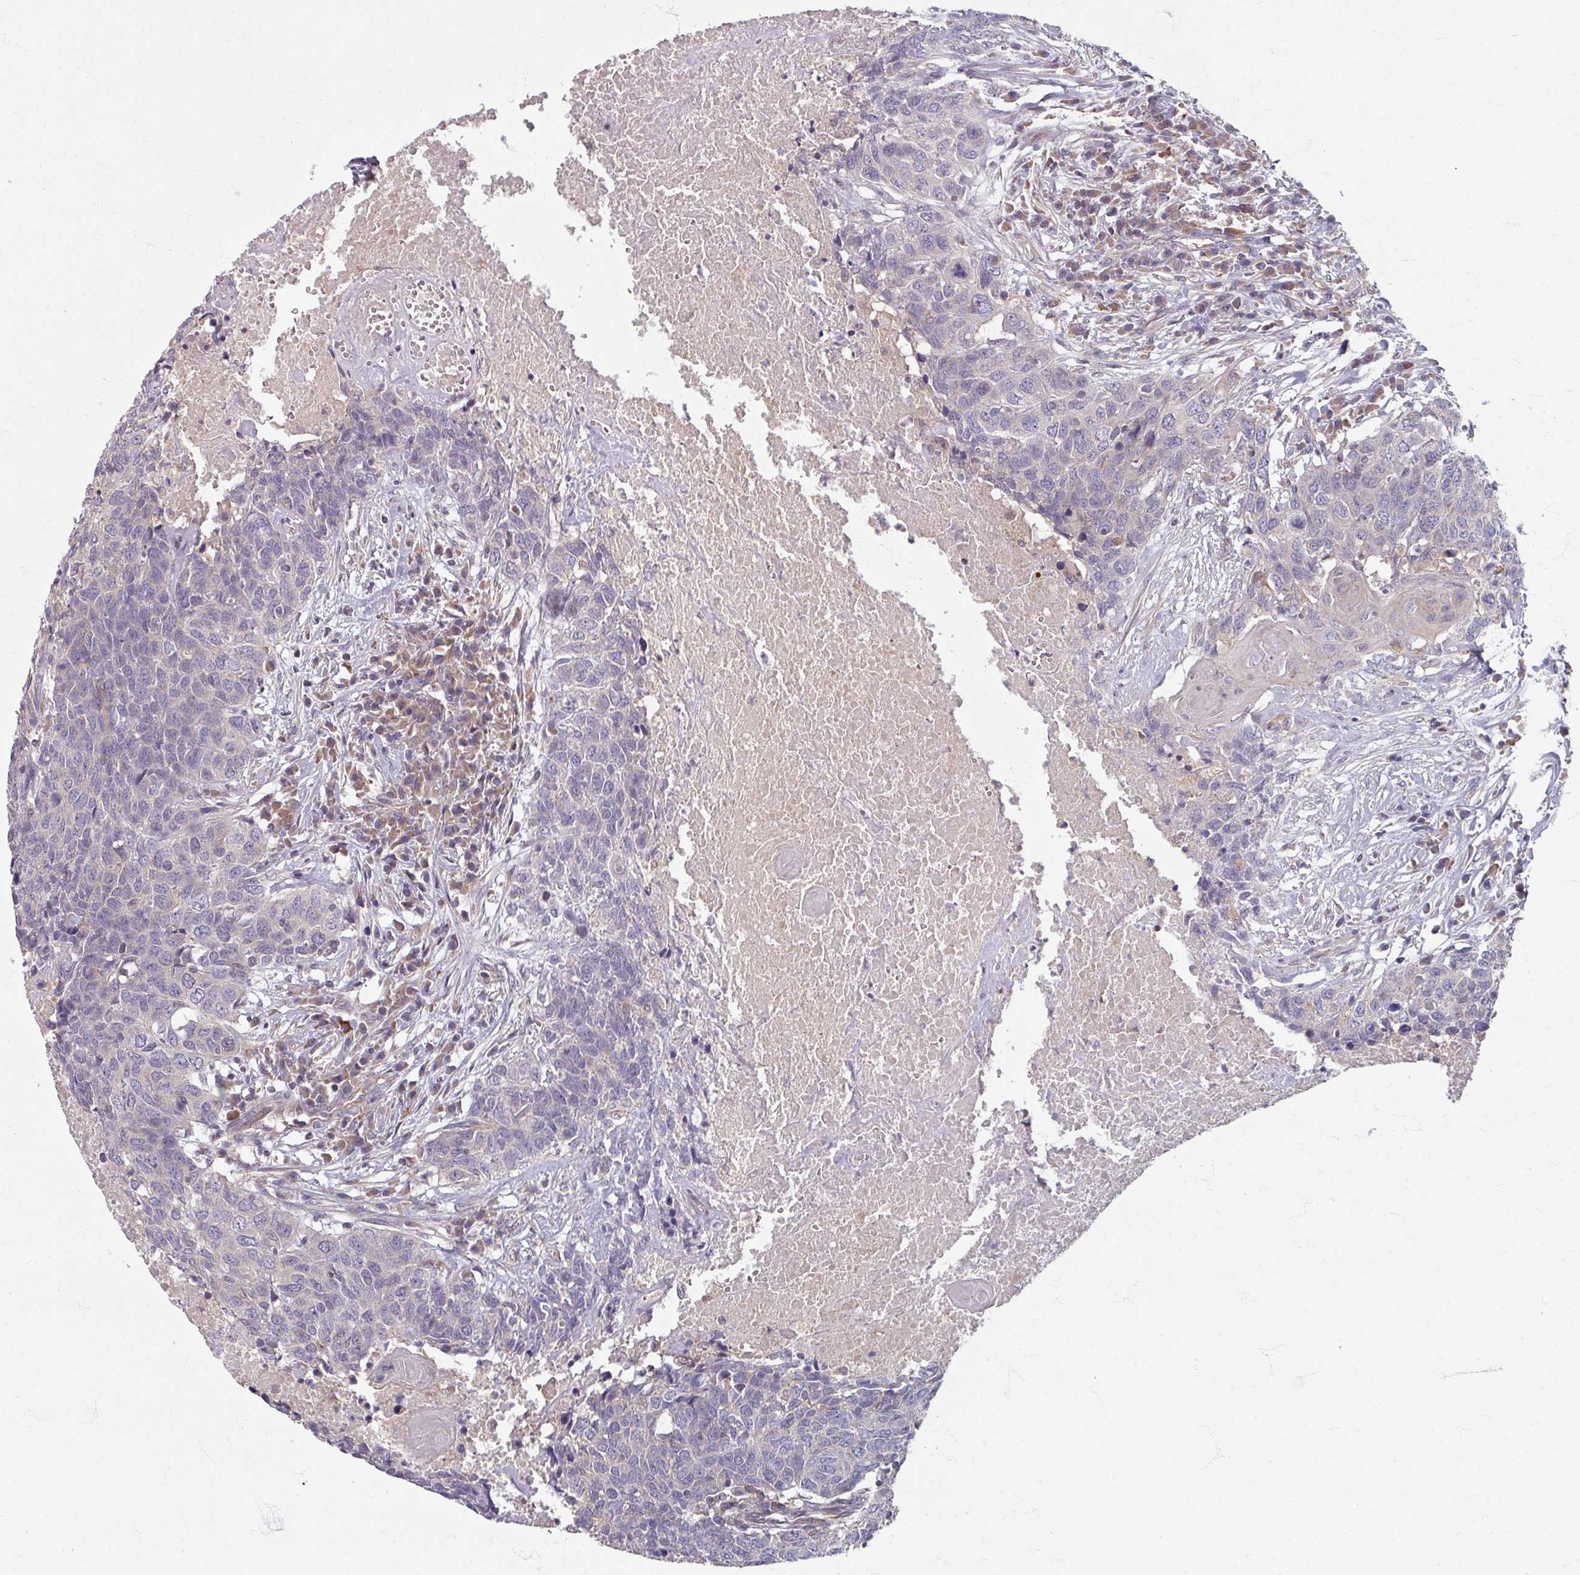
{"staining": {"intensity": "negative", "quantity": "none", "location": "none"}, "tissue": "head and neck cancer", "cell_type": "Tumor cells", "image_type": "cancer", "snomed": [{"axis": "morphology", "description": "Squamous cell carcinoma, NOS"}, {"axis": "topography", "description": "Head-Neck"}], "caption": "DAB (3,3'-diaminobenzidine) immunohistochemical staining of human squamous cell carcinoma (head and neck) displays no significant expression in tumor cells.", "gene": "STAM", "patient": {"sex": "male", "age": 66}}